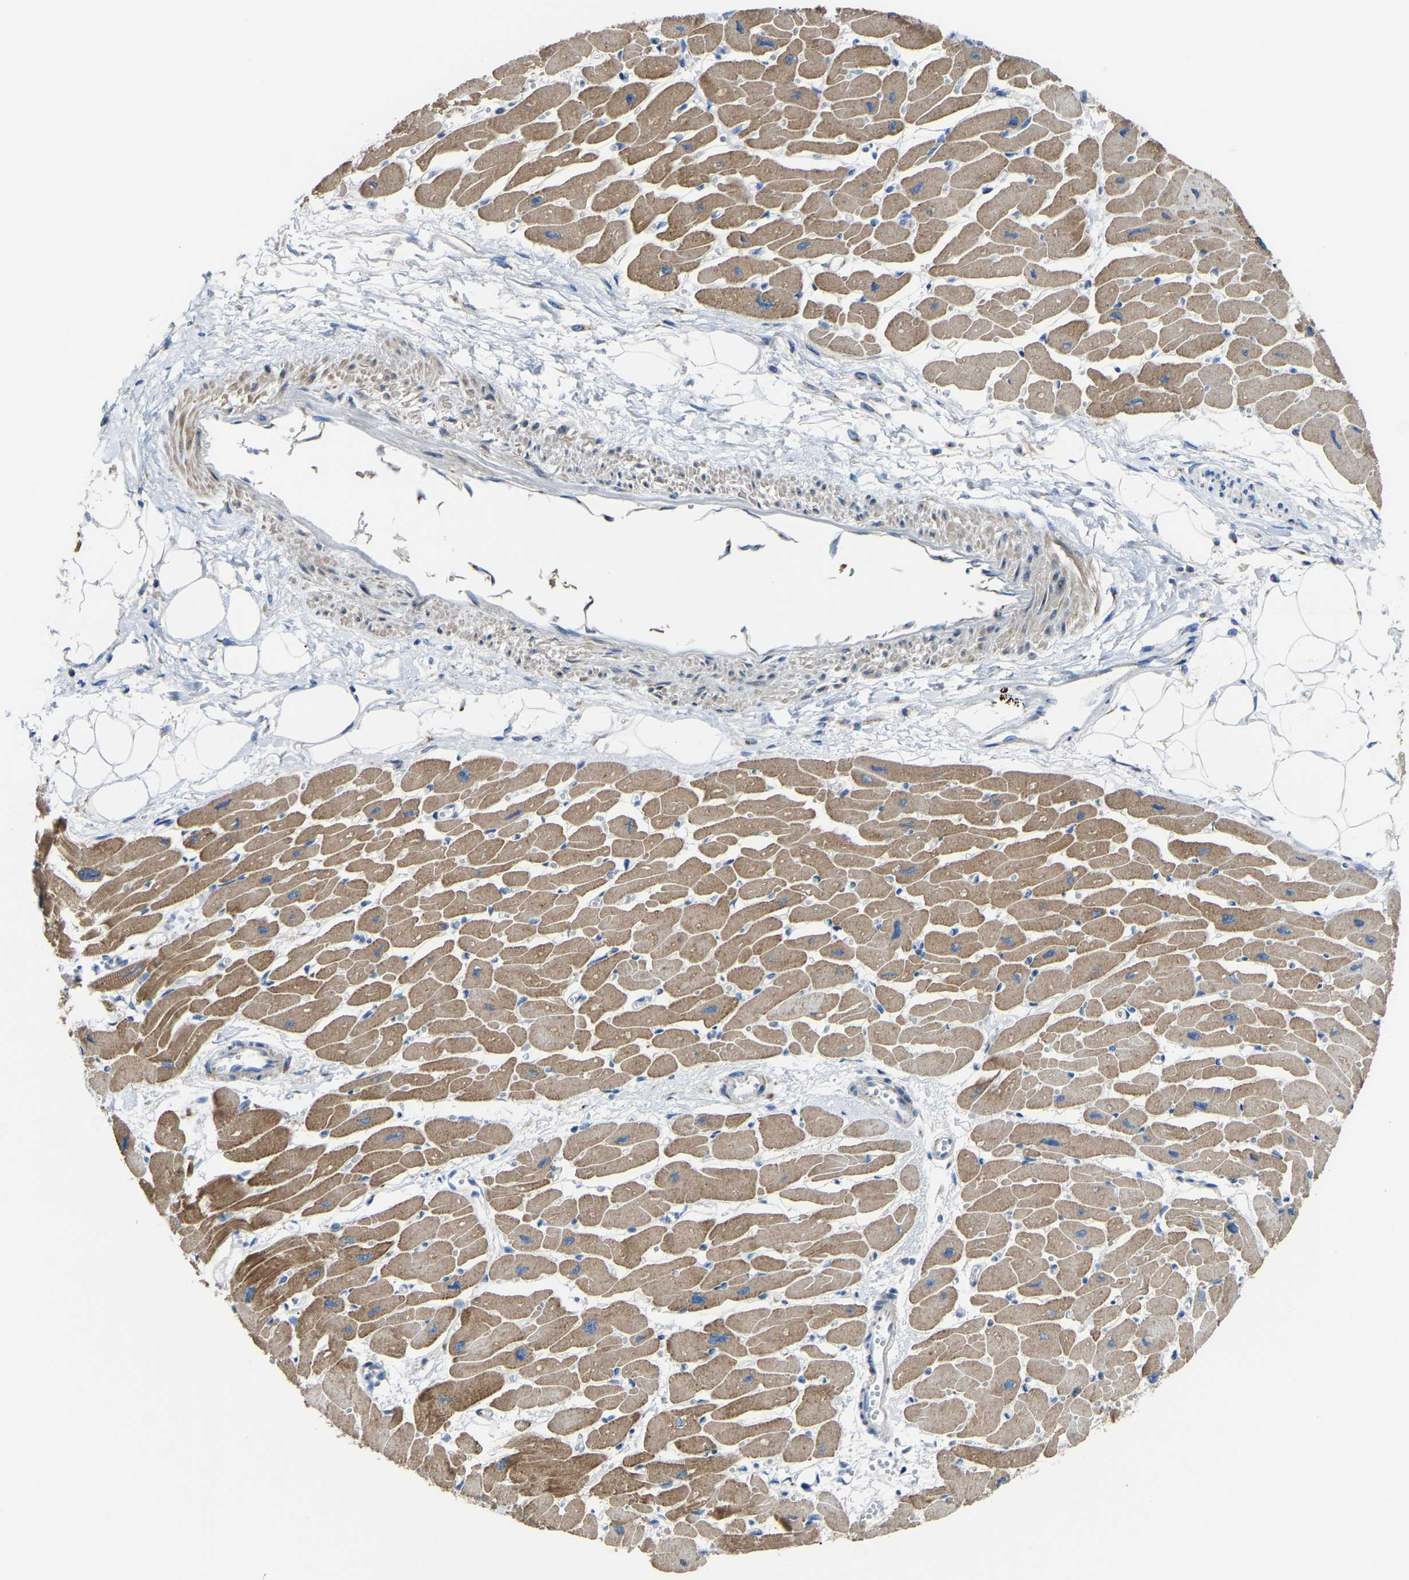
{"staining": {"intensity": "moderate", "quantity": ">75%", "location": "cytoplasmic/membranous"}, "tissue": "heart muscle", "cell_type": "Cardiomyocytes", "image_type": "normal", "snomed": [{"axis": "morphology", "description": "Normal tissue, NOS"}, {"axis": "topography", "description": "Heart"}], "caption": "A brown stain highlights moderate cytoplasmic/membranous expression of a protein in cardiomyocytes of benign human heart muscle. (IHC, brightfield microscopy, high magnification).", "gene": "CANT1", "patient": {"sex": "female", "age": 54}}